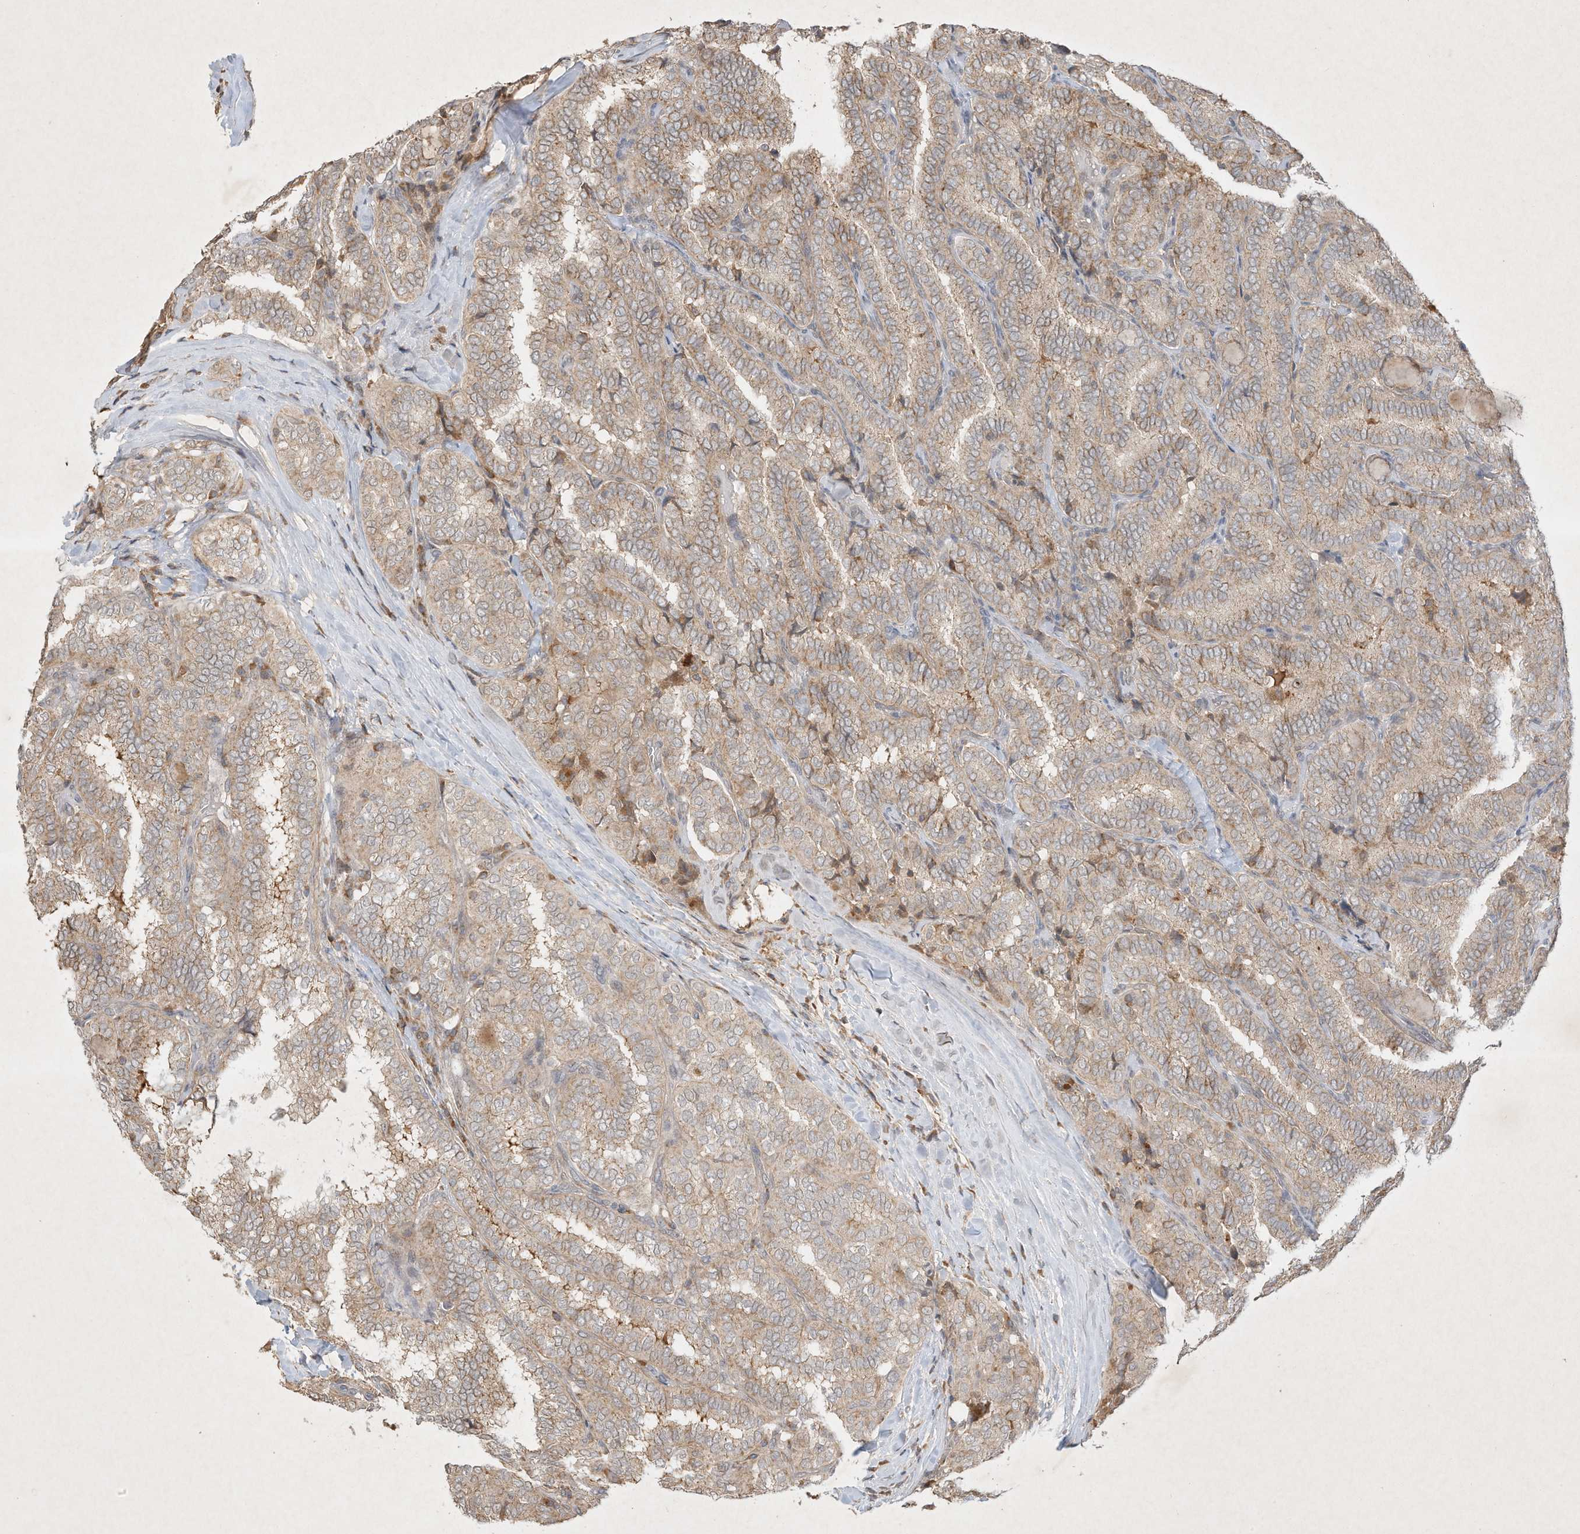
{"staining": {"intensity": "weak", "quantity": ">75%", "location": "cytoplasmic/membranous"}, "tissue": "thyroid cancer", "cell_type": "Tumor cells", "image_type": "cancer", "snomed": [{"axis": "morphology", "description": "Normal tissue, NOS"}, {"axis": "morphology", "description": "Papillary adenocarcinoma, NOS"}, {"axis": "topography", "description": "Thyroid gland"}], "caption": "Thyroid cancer (papillary adenocarcinoma) stained with a brown dye shows weak cytoplasmic/membranous positive expression in about >75% of tumor cells.", "gene": "BTRC", "patient": {"sex": "female", "age": 30}}